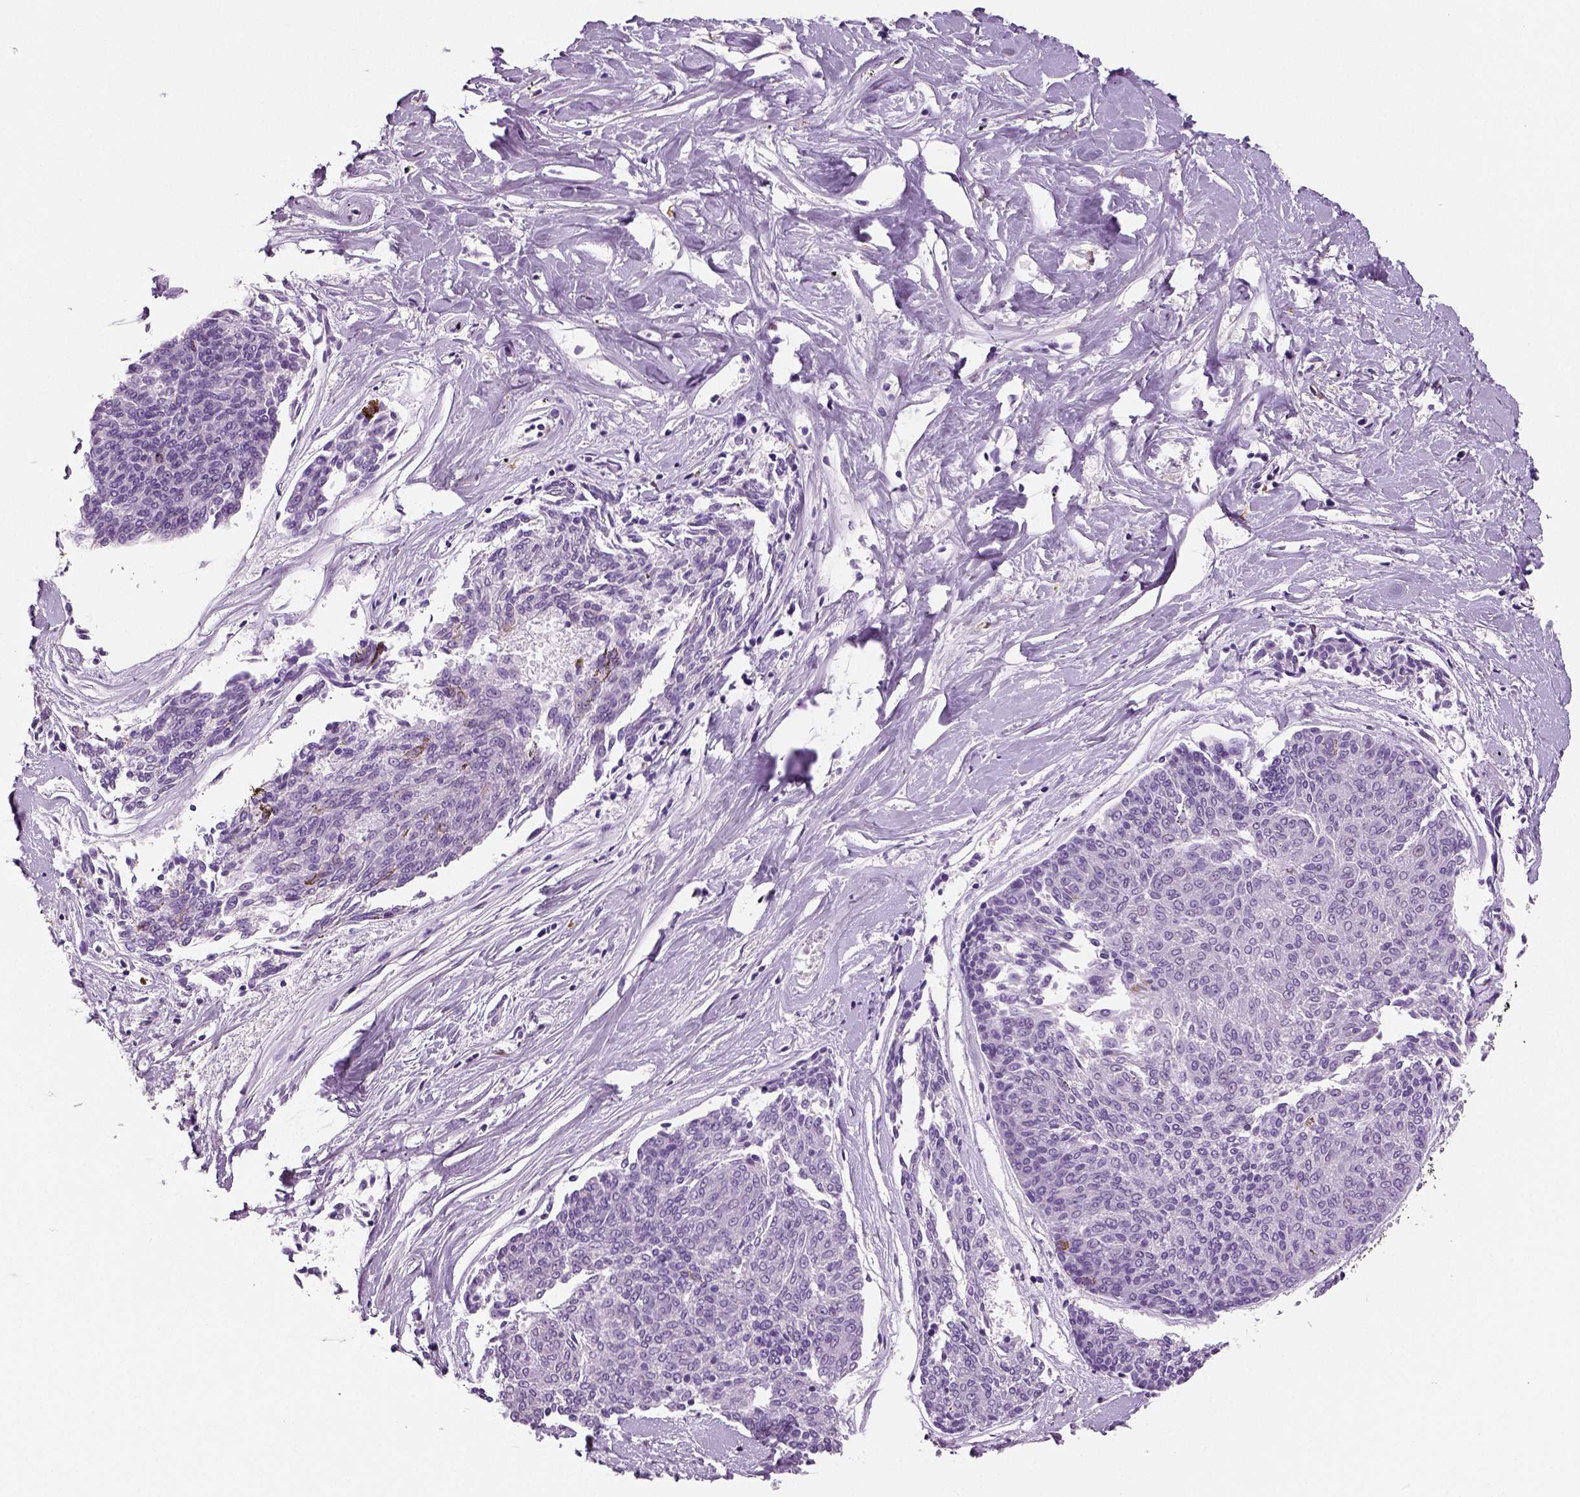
{"staining": {"intensity": "negative", "quantity": "none", "location": "none"}, "tissue": "melanoma", "cell_type": "Tumor cells", "image_type": "cancer", "snomed": [{"axis": "morphology", "description": "Malignant melanoma, NOS"}, {"axis": "topography", "description": "Skin"}], "caption": "High magnification brightfield microscopy of melanoma stained with DAB (3,3'-diaminobenzidine) (brown) and counterstained with hematoxylin (blue): tumor cells show no significant staining.", "gene": "NECAB2", "patient": {"sex": "female", "age": 72}}